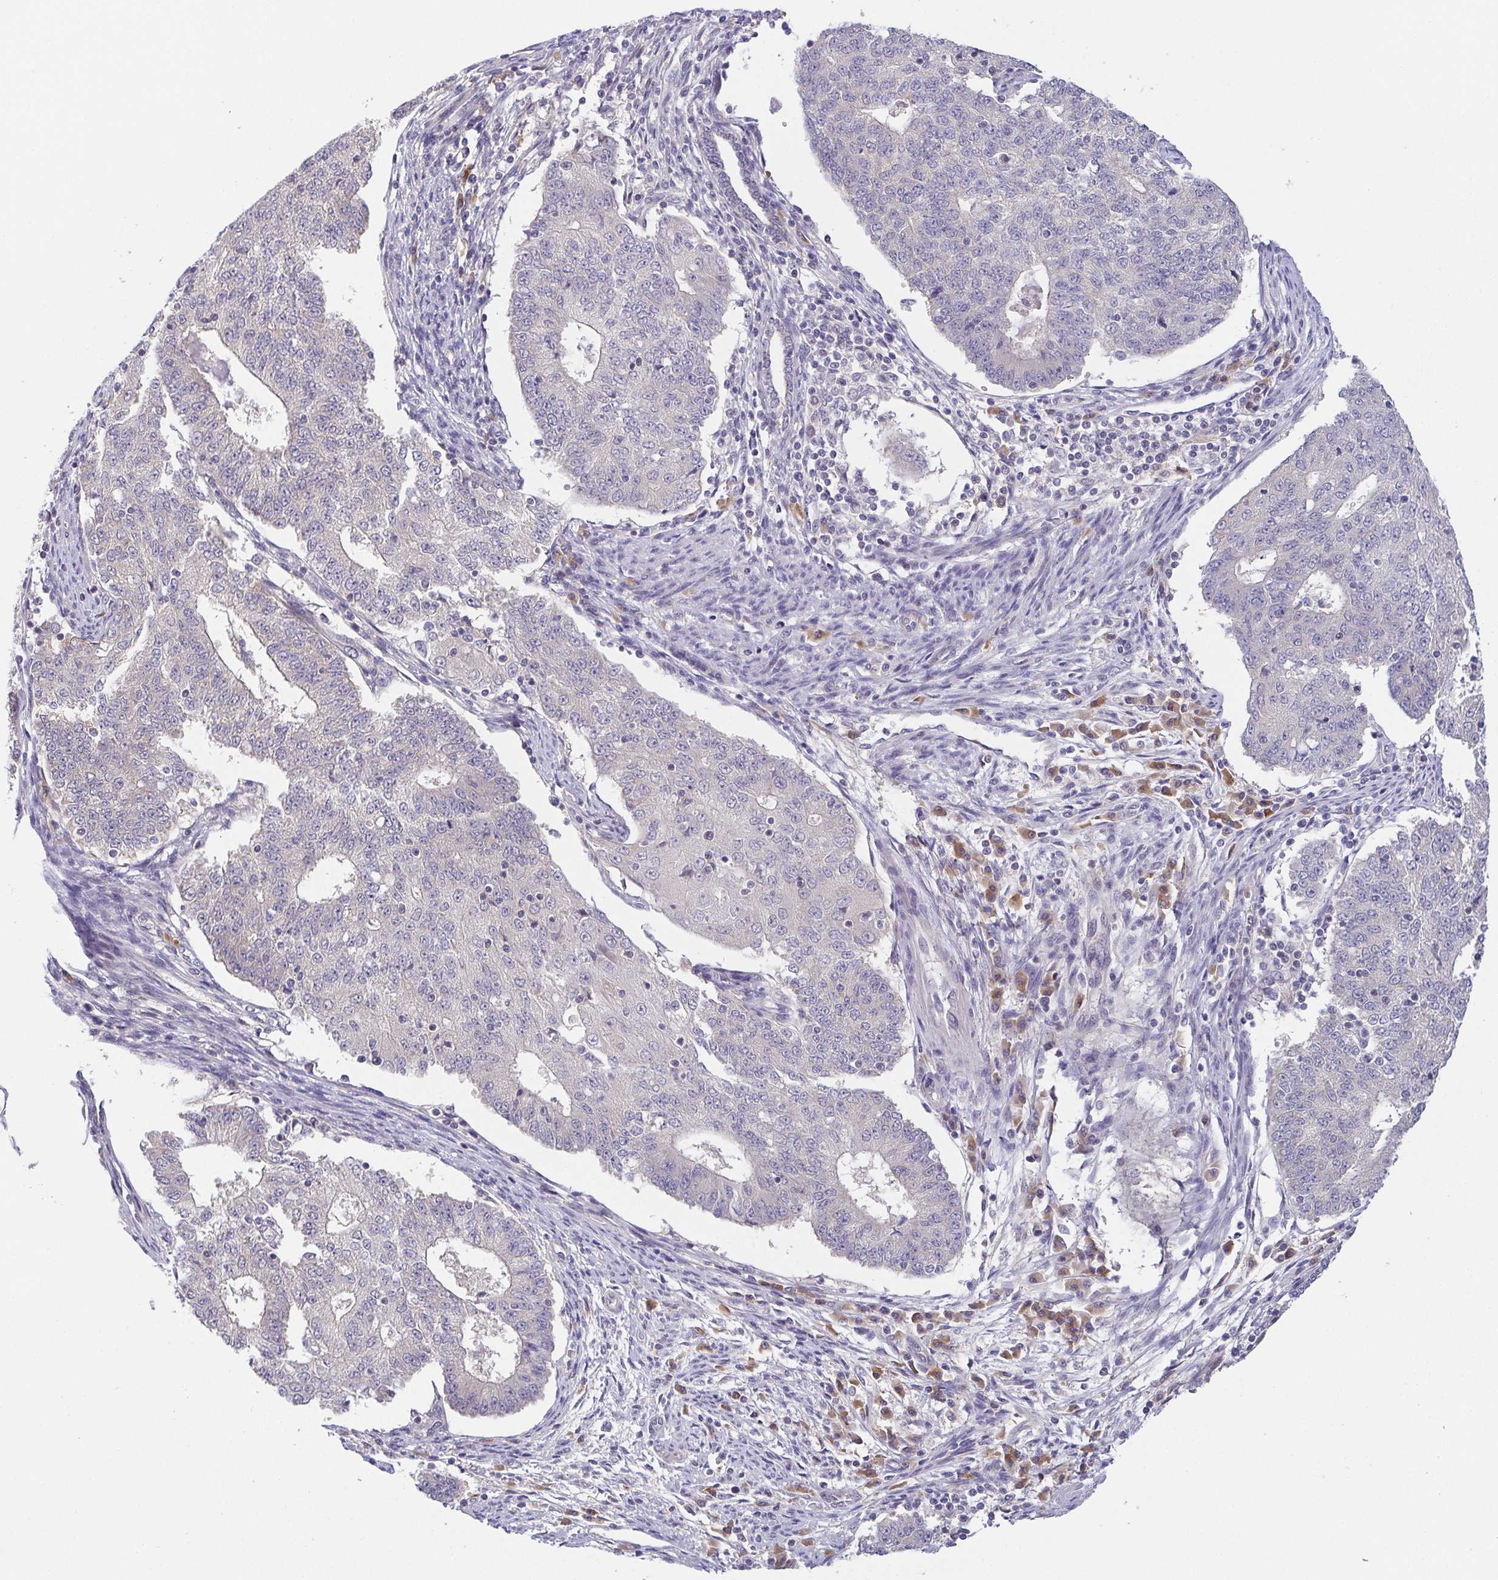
{"staining": {"intensity": "negative", "quantity": "none", "location": "none"}, "tissue": "endometrial cancer", "cell_type": "Tumor cells", "image_type": "cancer", "snomed": [{"axis": "morphology", "description": "Adenocarcinoma, NOS"}, {"axis": "topography", "description": "Endometrium"}], "caption": "IHC photomicrograph of human adenocarcinoma (endometrial) stained for a protein (brown), which demonstrates no staining in tumor cells.", "gene": "BCL2L1", "patient": {"sex": "female", "age": 56}}